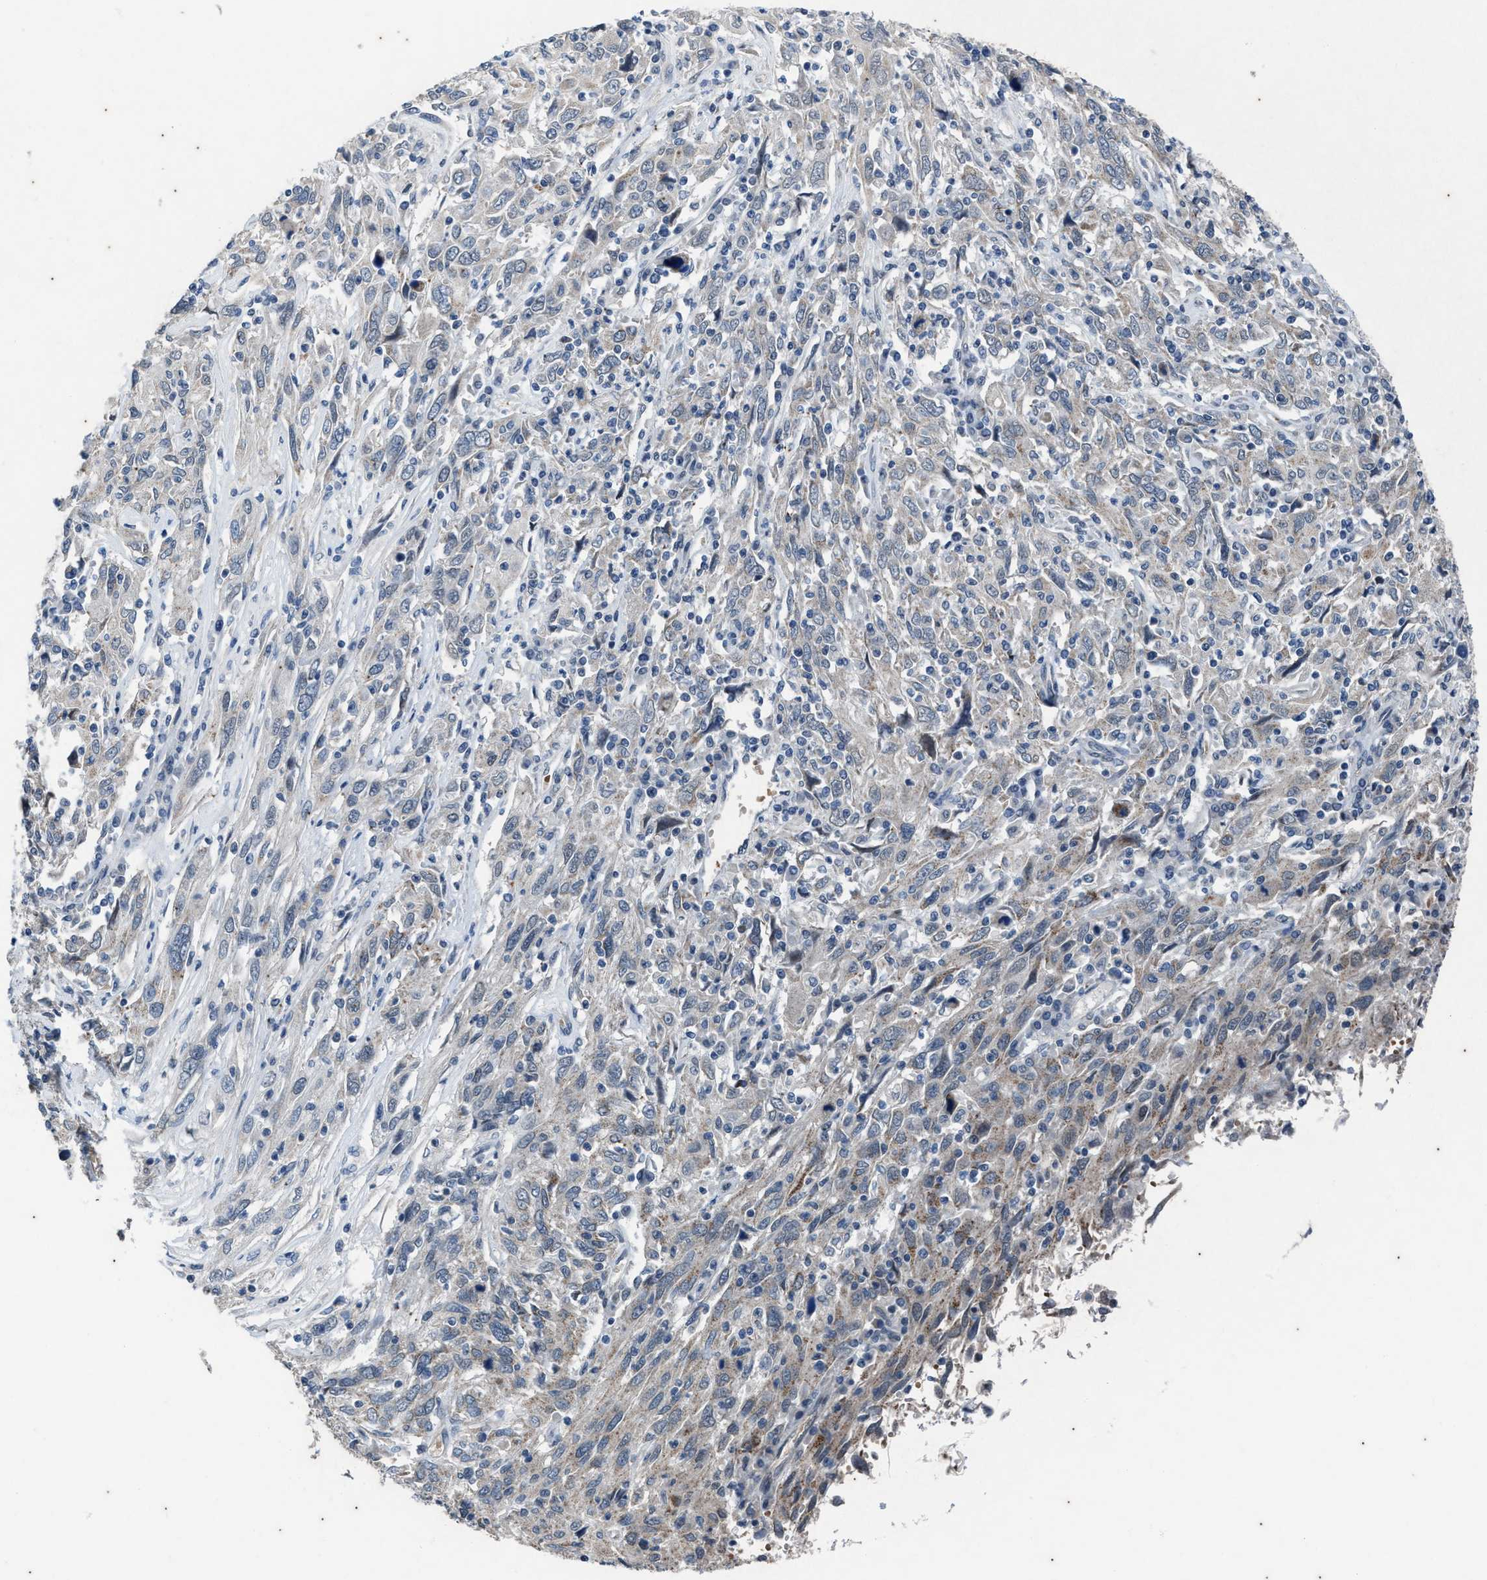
{"staining": {"intensity": "weak", "quantity": "<25%", "location": "cytoplasmic/membranous"}, "tissue": "cervical cancer", "cell_type": "Tumor cells", "image_type": "cancer", "snomed": [{"axis": "morphology", "description": "Squamous cell carcinoma, NOS"}, {"axis": "topography", "description": "Cervix"}], "caption": "Protein analysis of squamous cell carcinoma (cervical) shows no significant positivity in tumor cells.", "gene": "KIF24", "patient": {"sex": "female", "age": 46}}